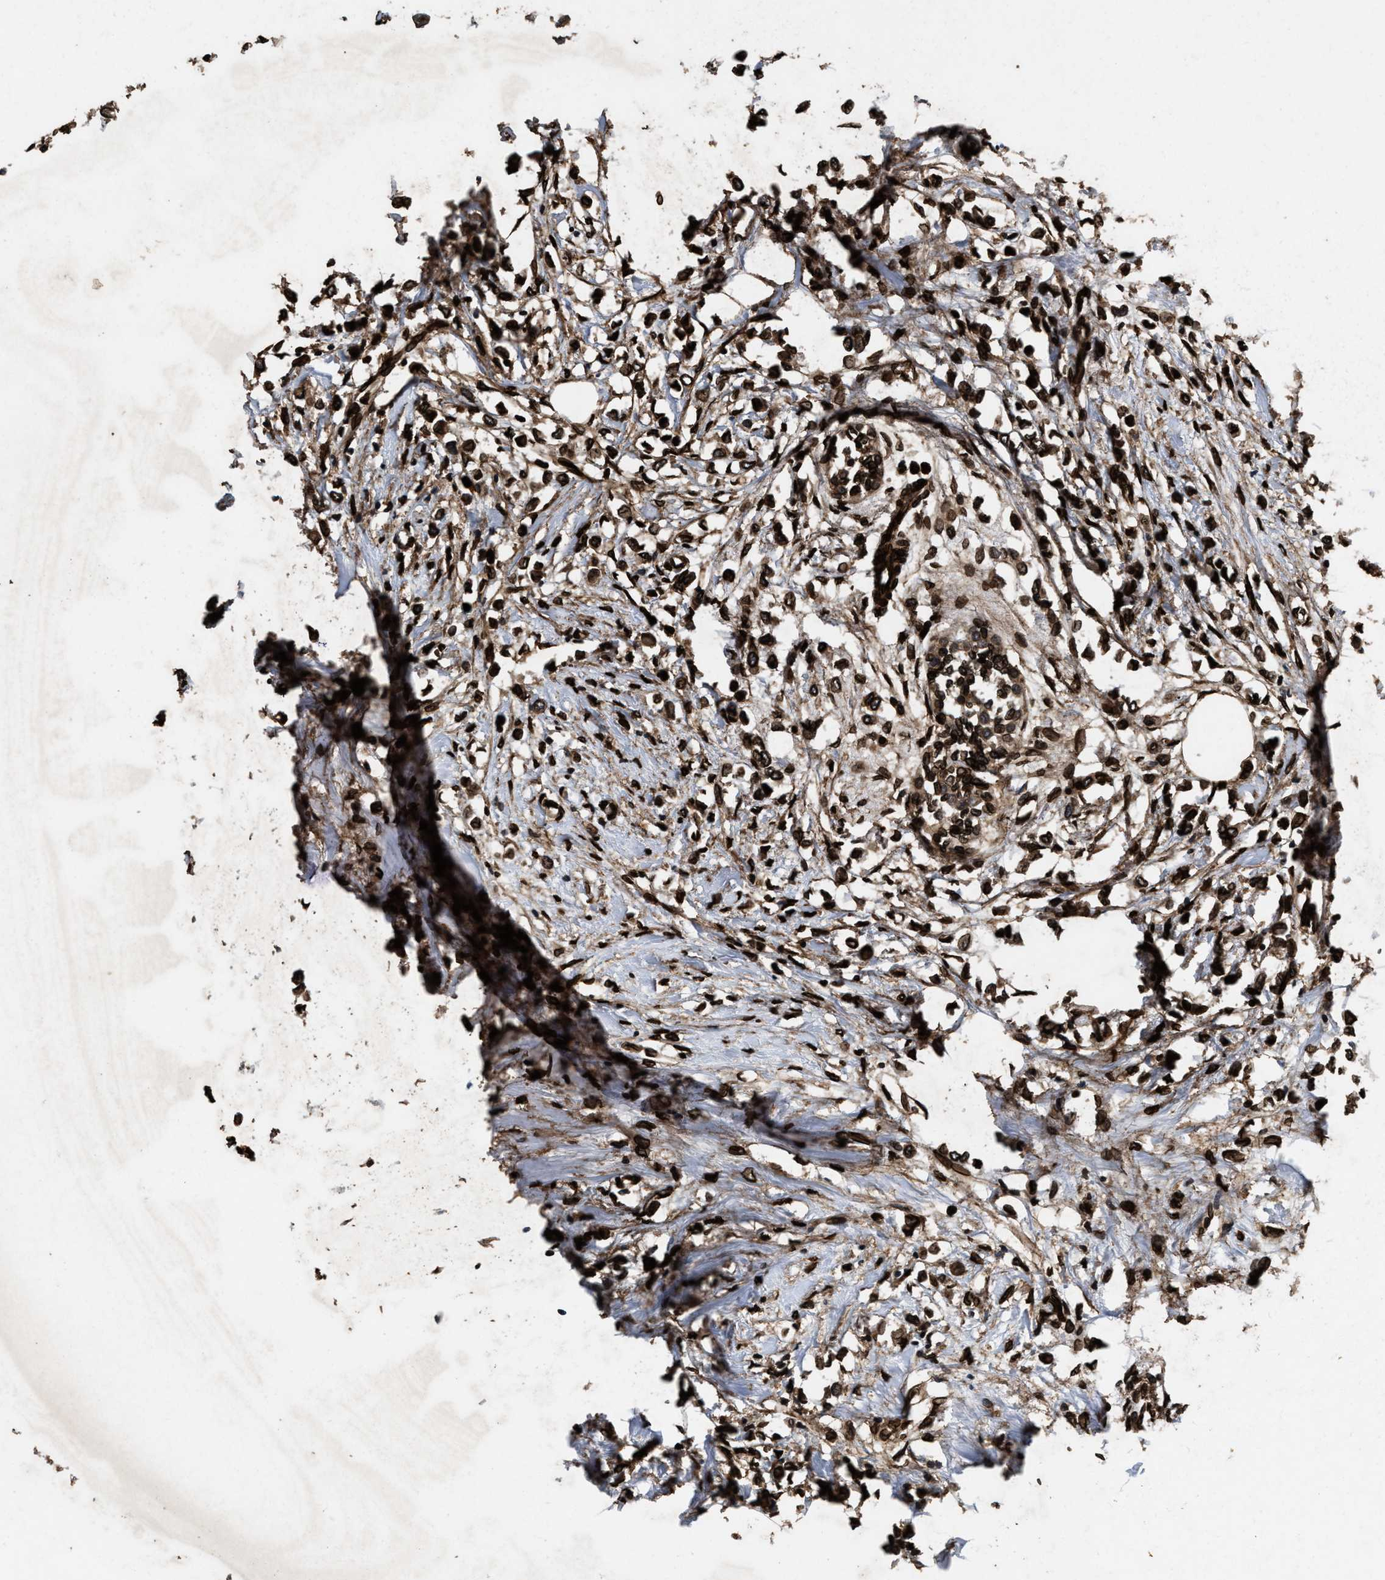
{"staining": {"intensity": "strong", "quantity": ">75%", "location": "cytoplasmic/membranous,nuclear"}, "tissue": "breast cancer", "cell_type": "Tumor cells", "image_type": "cancer", "snomed": [{"axis": "morphology", "description": "Lobular carcinoma"}, {"axis": "topography", "description": "Breast"}], "caption": "An image of human breast cancer (lobular carcinoma) stained for a protein demonstrates strong cytoplasmic/membranous and nuclear brown staining in tumor cells. The protein of interest is stained brown, and the nuclei are stained in blue (DAB (3,3'-diaminobenzidine) IHC with brightfield microscopy, high magnification).", "gene": "ACCS", "patient": {"sex": "female", "age": 51}}